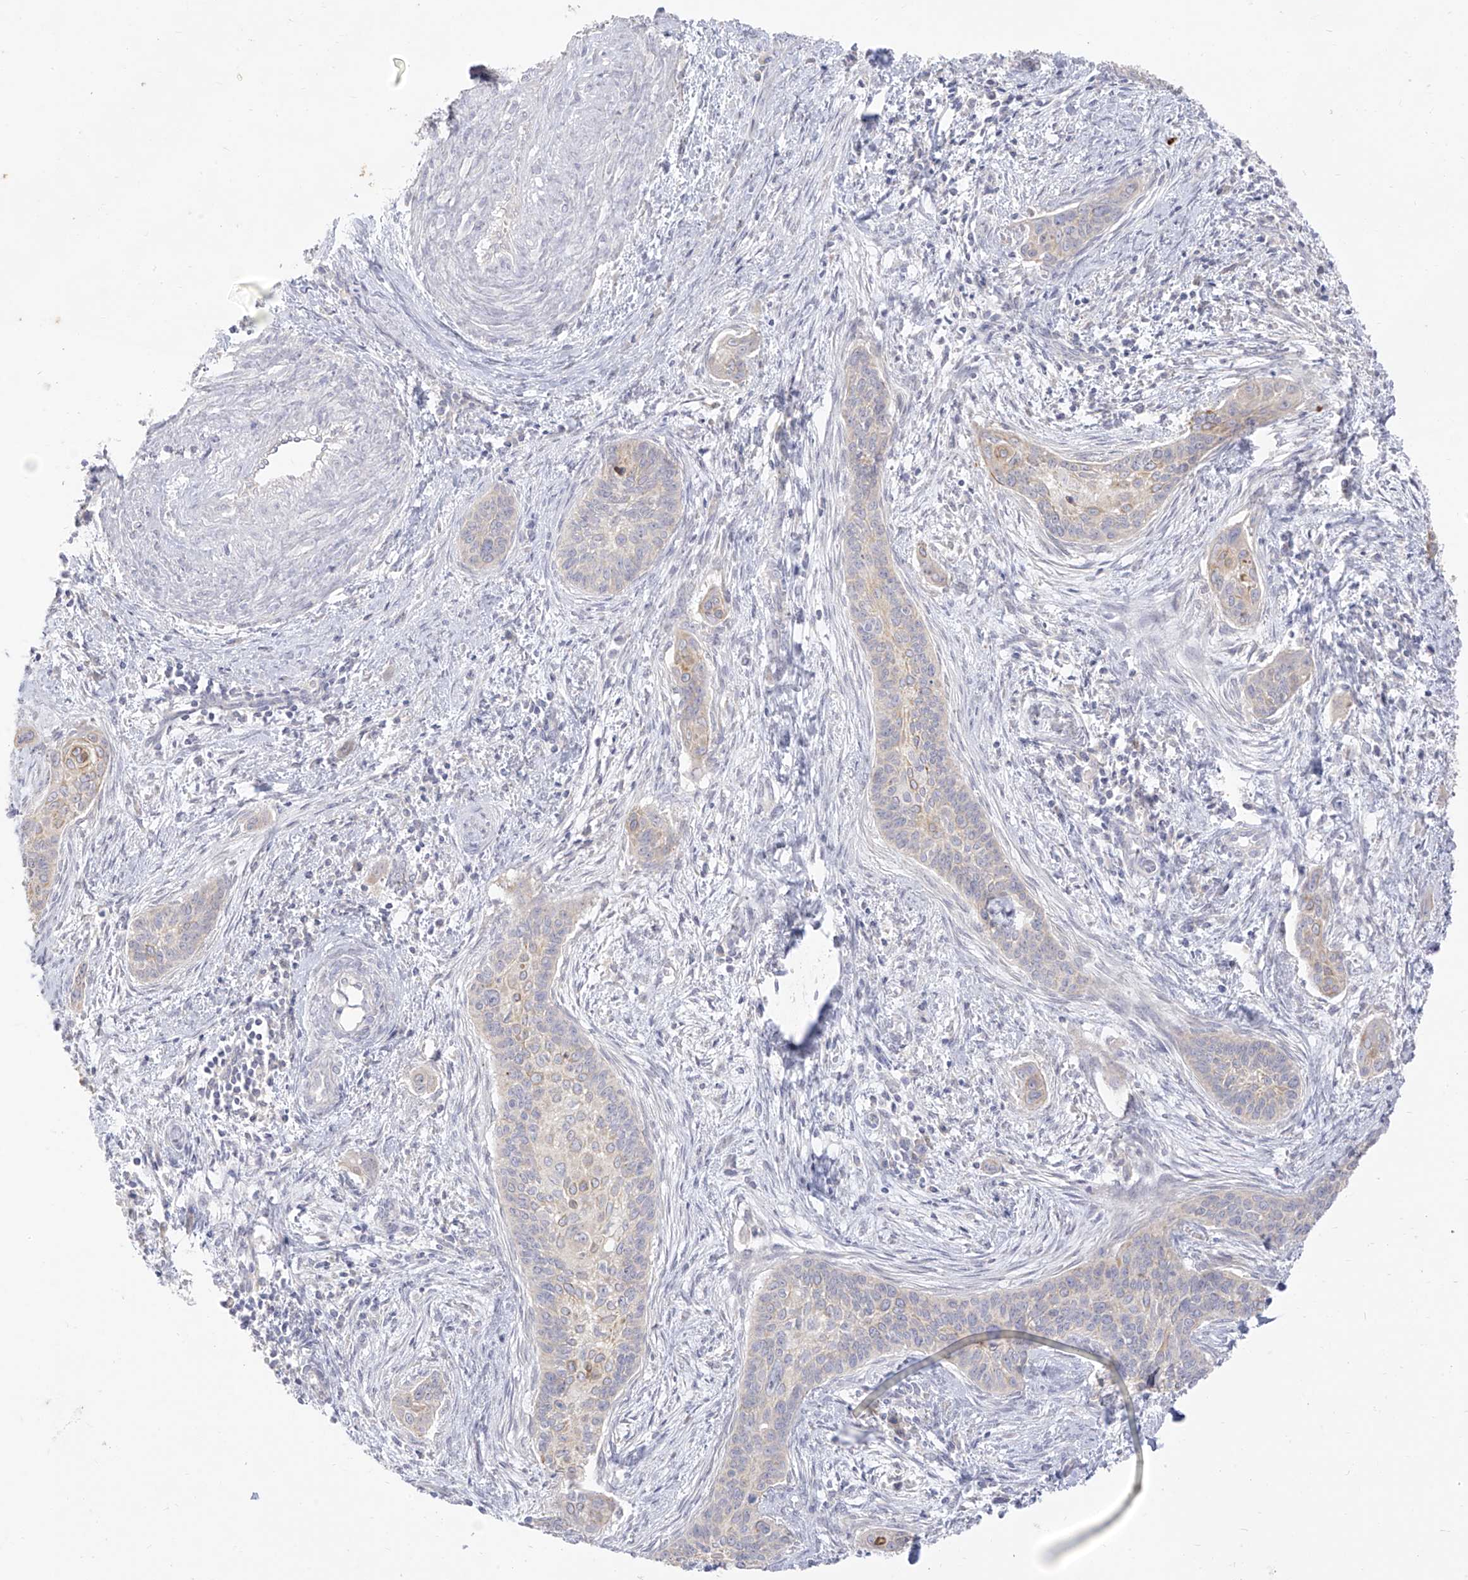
{"staining": {"intensity": "negative", "quantity": "none", "location": "none"}, "tissue": "cervical cancer", "cell_type": "Tumor cells", "image_type": "cancer", "snomed": [{"axis": "morphology", "description": "Squamous cell carcinoma, NOS"}, {"axis": "topography", "description": "Cervix"}], "caption": "IHC micrograph of squamous cell carcinoma (cervical) stained for a protein (brown), which reveals no staining in tumor cells.", "gene": "ARHGEF40", "patient": {"sex": "female", "age": 33}}